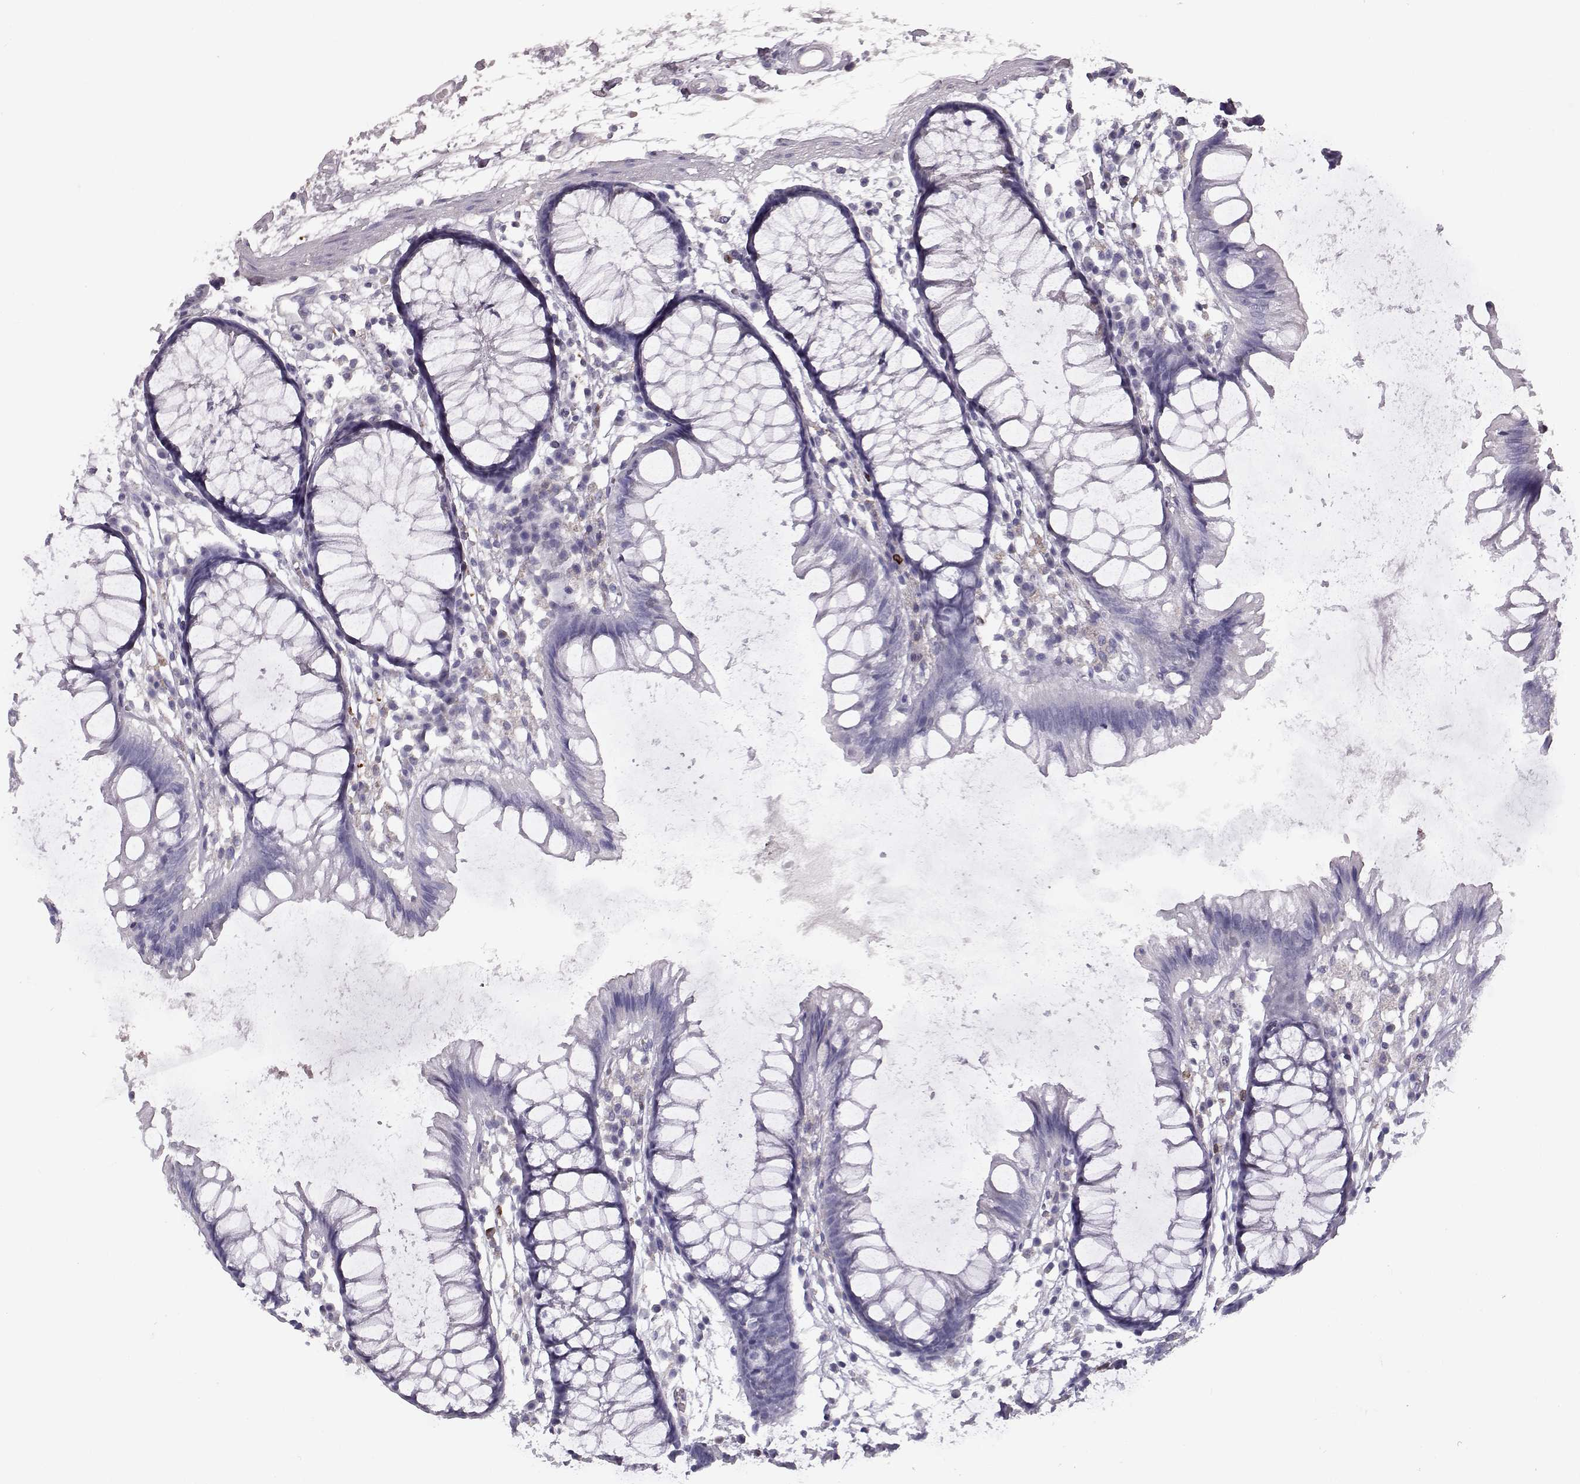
{"staining": {"intensity": "negative", "quantity": "none", "location": "none"}, "tissue": "colon", "cell_type": "Endothelial cells", "image_type": "normal", "snomed": [{"axis": "morphology", "description": "Normal tissue, NOS"}, {"axis": "morphology", "description": "Adenocarcinoma, NOS"}, {"axis": "topography", "description": "Colon"}], "caption": "A histopathology image of colon stained for a protein reveals no brown staining in endothelial cells. (IHC, brightfield microscopy, high magnification).", "gene": "ELOVL5", "patient": {"sex": "male", "age": 65}}